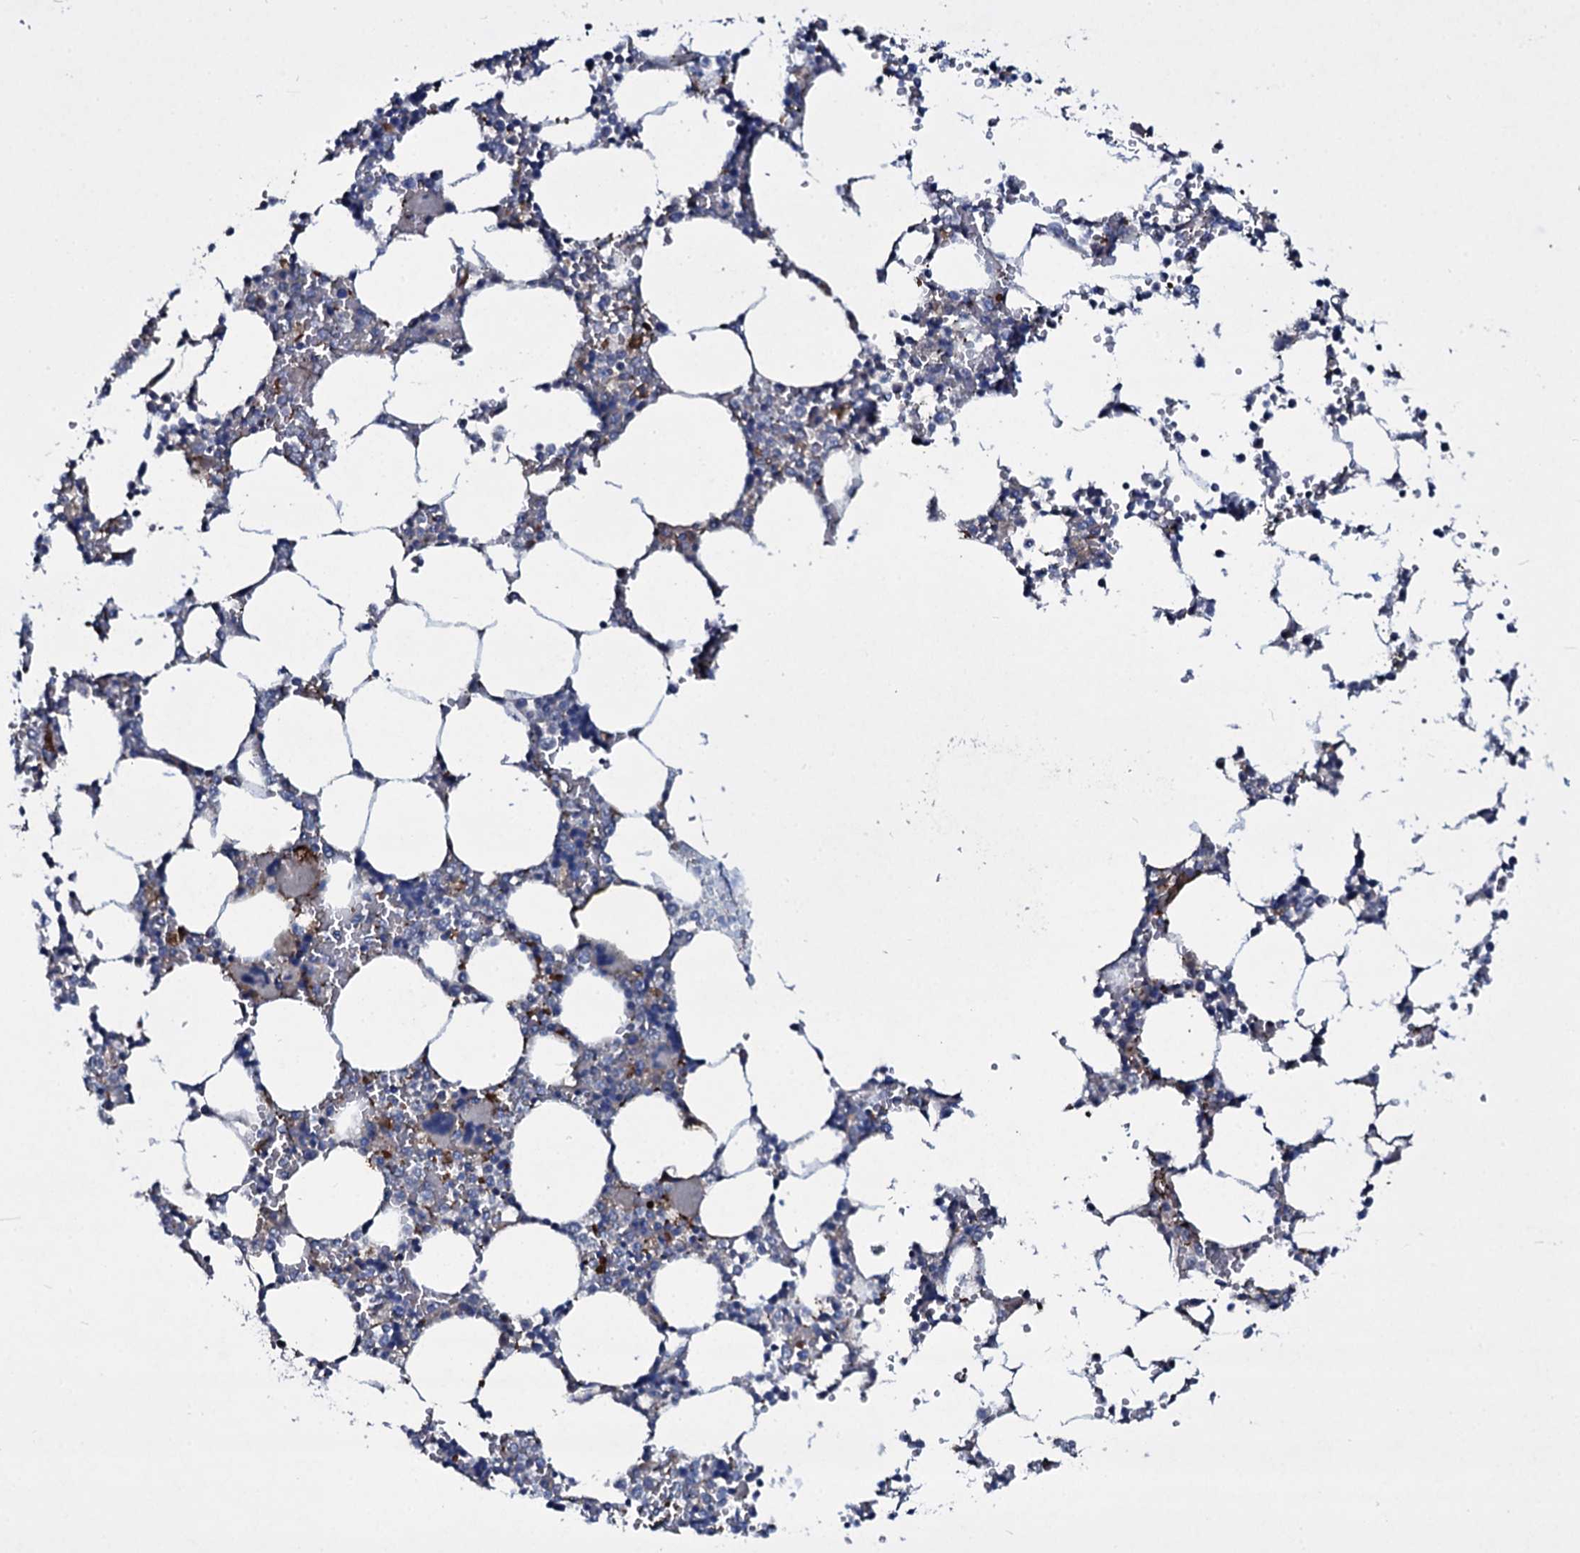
{"staining": {"intensity": "moderate", "quantity": "25%-75%", "location": "cytoplasmic/membranous"}, "tissue": "bone marrow", "cell_type": "Hematopoietic cells", "image_type": "normal", "snomed": [{"axis": "morphology", "description": "Normal tissue, NOS"}, {"axis": "topography", "description": "Bone marrow"}], "caption": "The image displays staining of unremarkable bone marrow, revealing moderate cytoplasmic/membranous protein expression (brown color) within hematopoietic cells.", "gene": "TPGS2", "patient": {"sex": "male", "age": 64}}